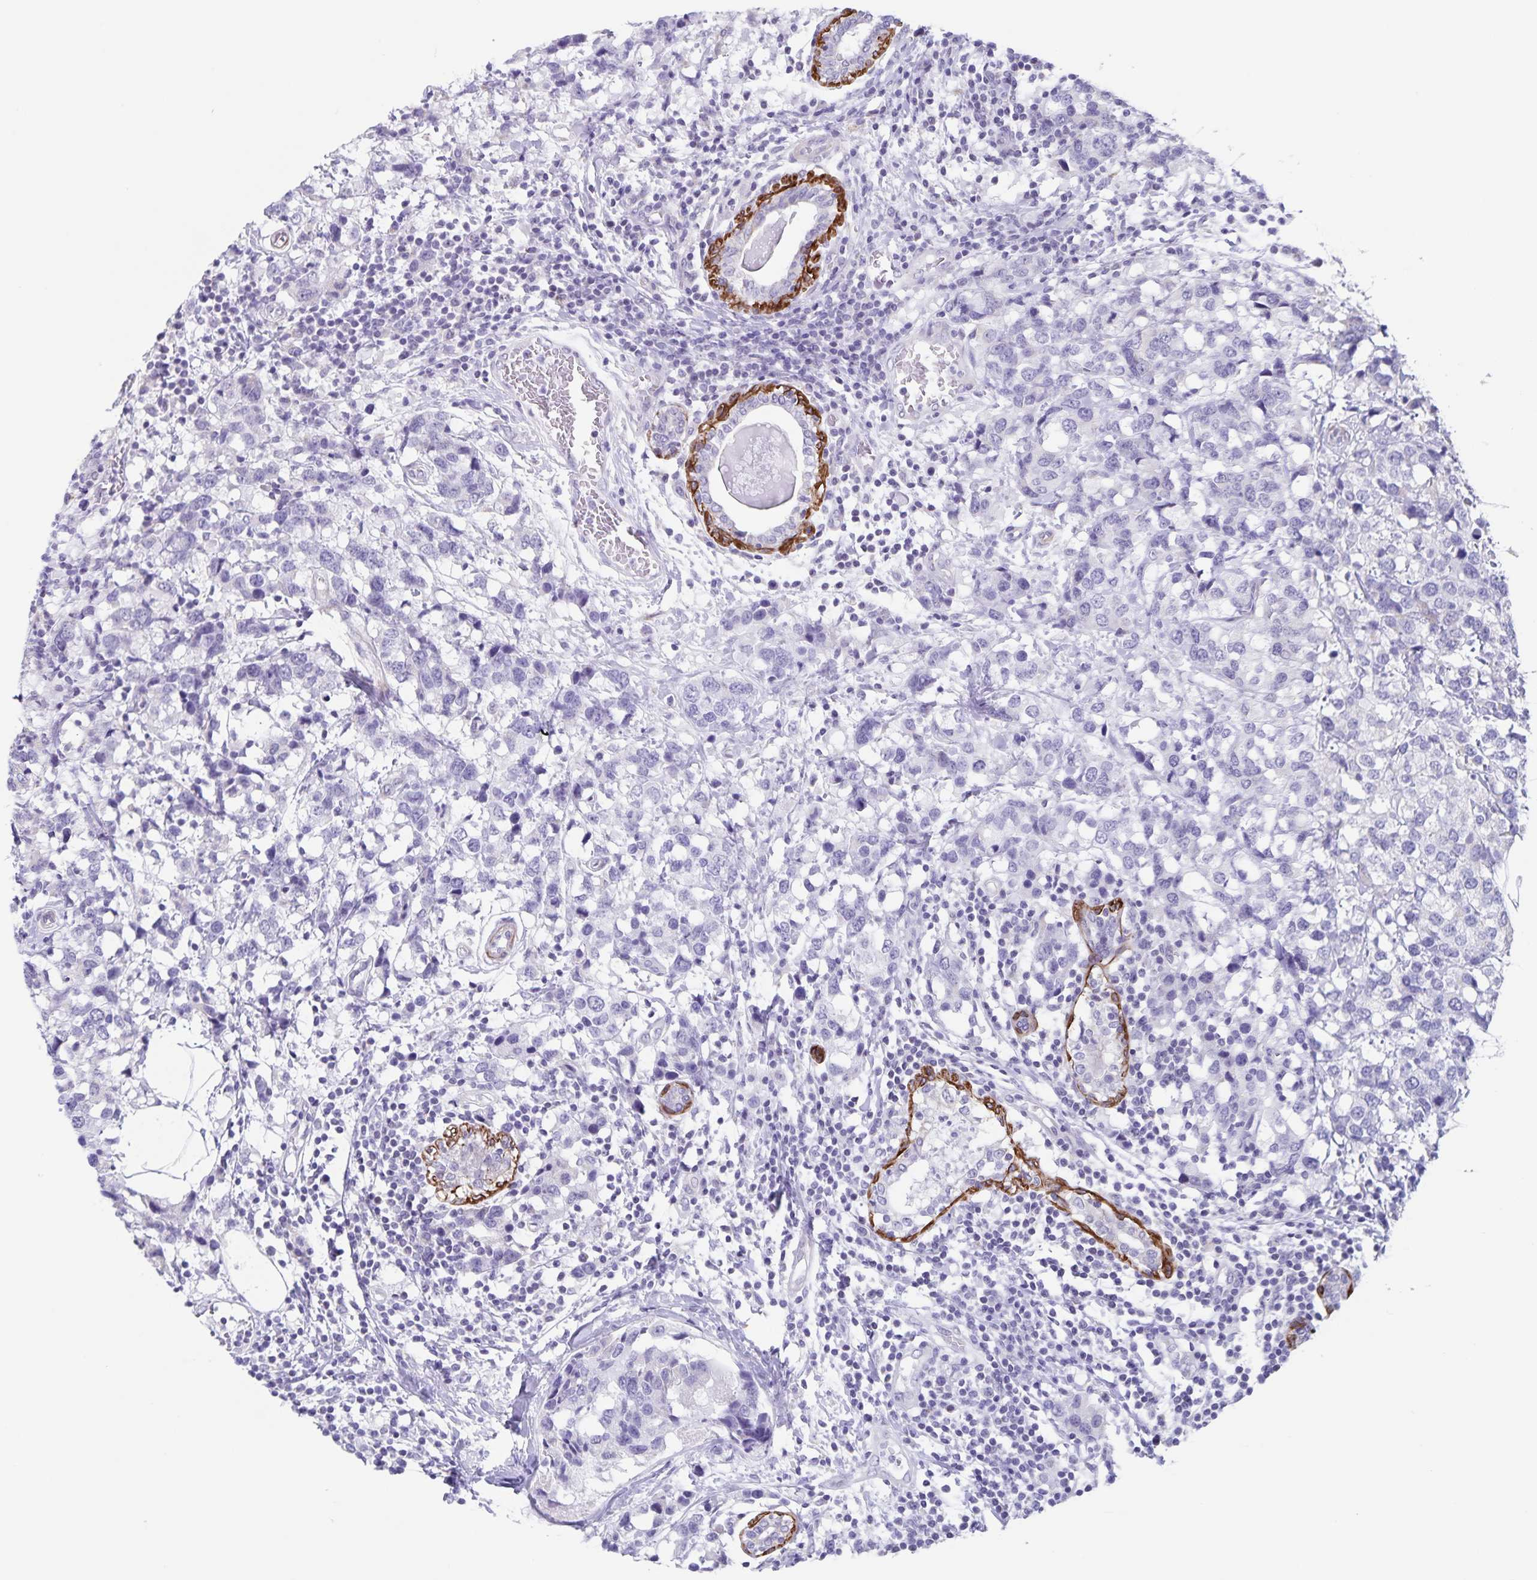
{"staining": {"intensity": "negative", "quantity": "none", "location": "none"}, "tissue": "breast cancer", "cell_type": "Tumor cells", "image_type": "cancer", "snomed": [{"axis": "morphology", "description": "Lobular carcinoma"}, {"axis": "topography", "description": "Breast"}], "caption": "IHC photomicrograph of lobular carcinoma (breast) stained for a protein (brown), which exhibits no positivity in tumor cells. (Brightfield microscopy of DAB IHC at high magnification).", "gene": "SYNM", "patient": {"sex": "female", "age": 59}}